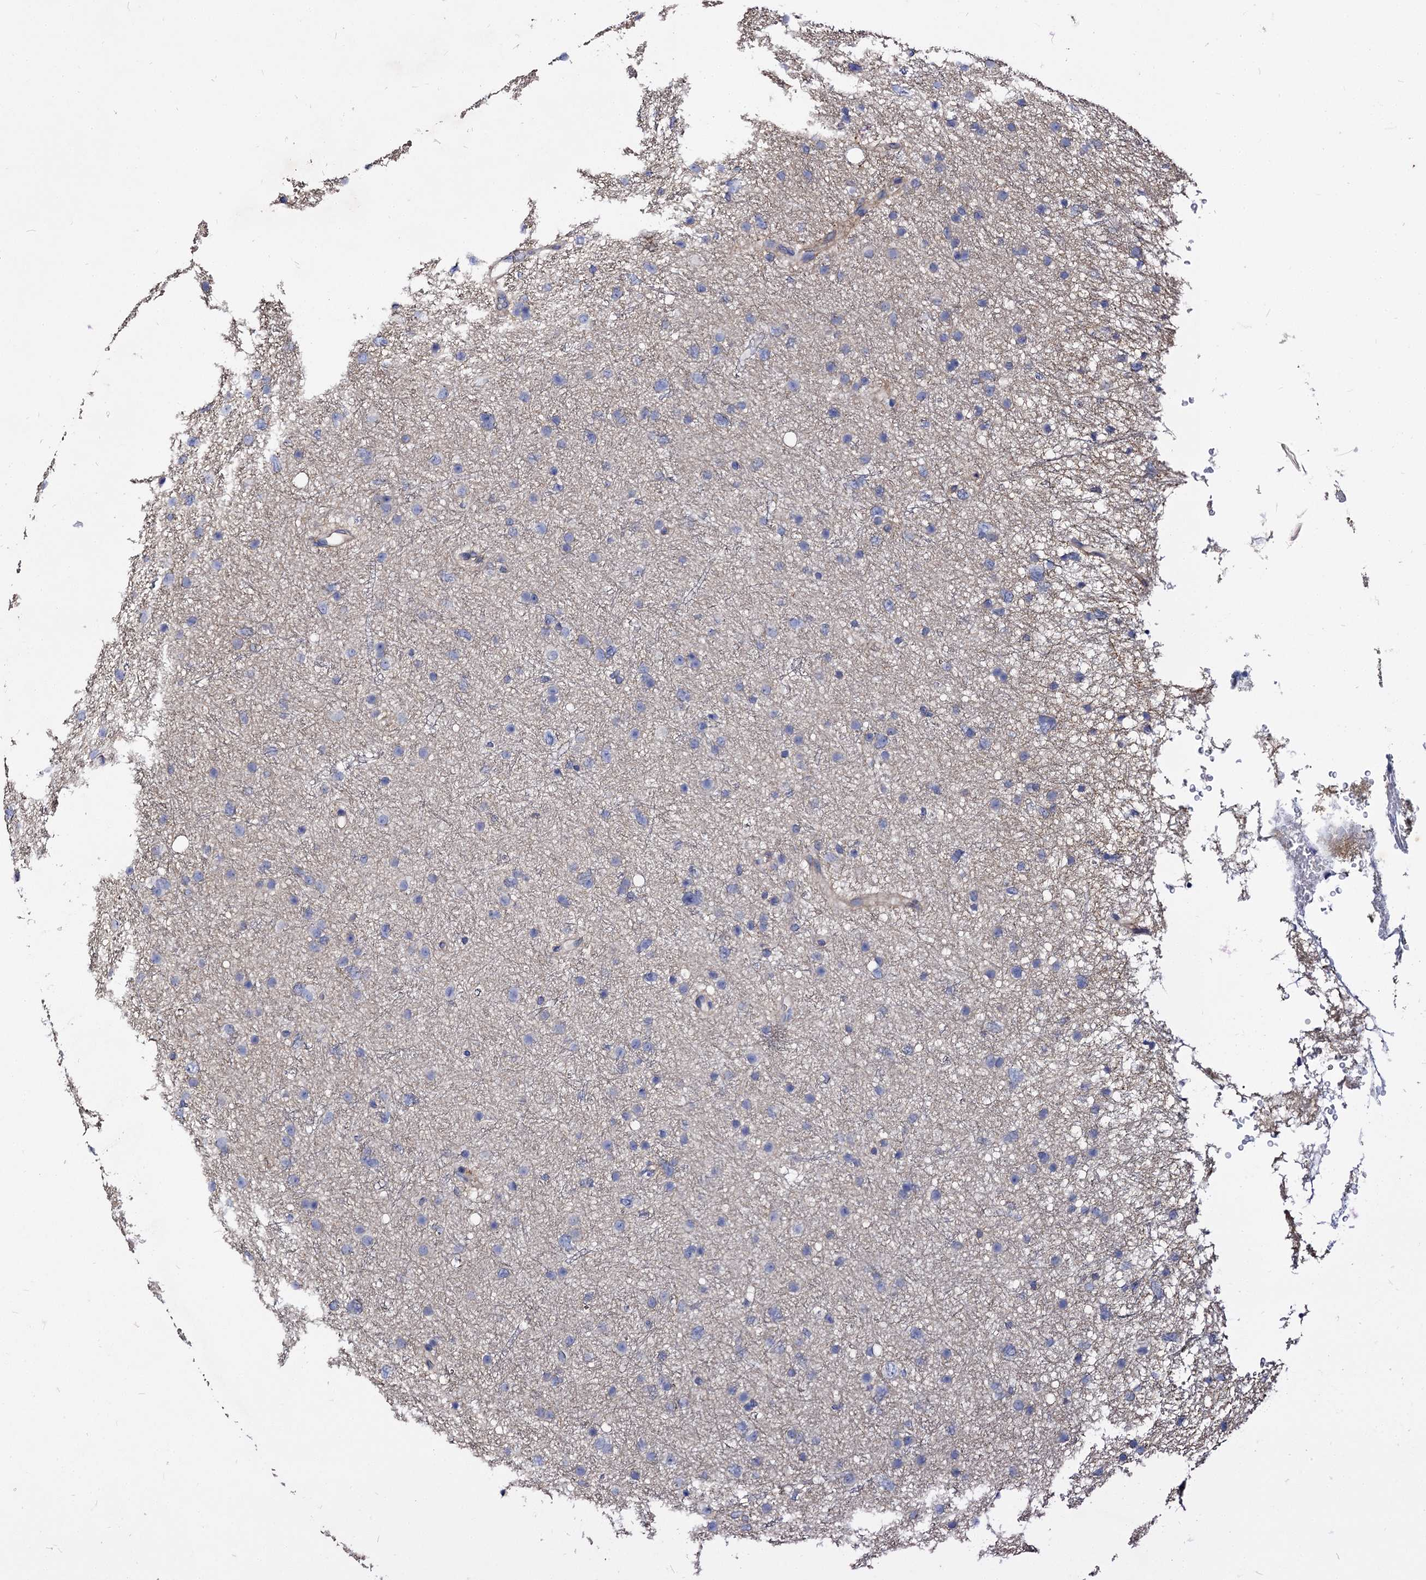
{"staining": {"intensity": "negative", "quantity": "none", "location": "none"}, "tissue": "glioma", "cell_type": "Tumor cells", "image_type": "cancer", "snomed": [{"axis": "morphology", "description": "Glioma, malignant, Low grade"}, {"axis": "topography", "description": "Cerebral cortex"}], "caption": "Tumor cells show no significant protein staining in malignant glioma (low-grade).", "gene": "CBFB", "patient": {"sex": "female", "age": 39}}